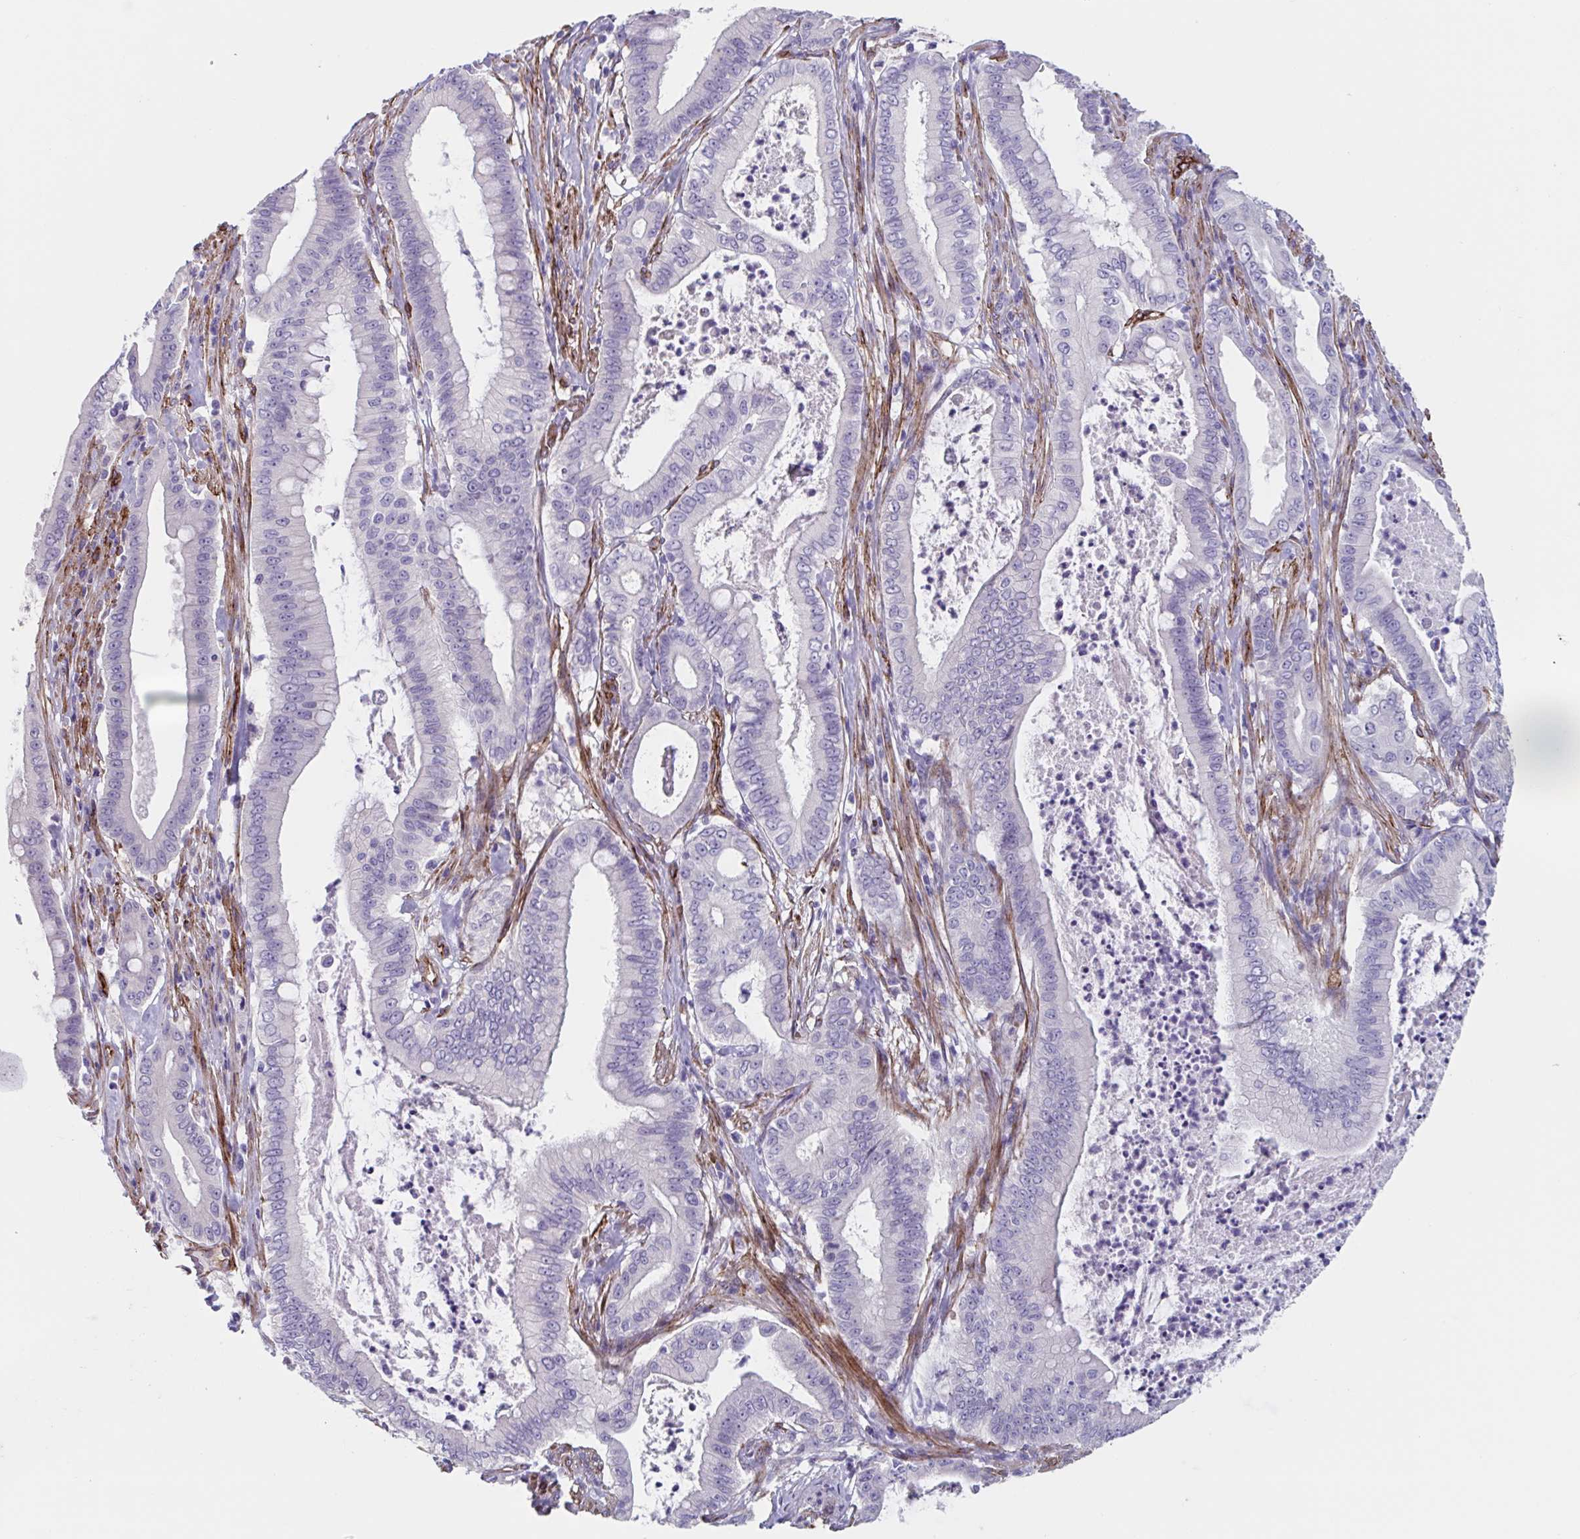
{"staining": {"intensity": "negative", "quantity": "none", "location": "none"}, "tissue": "pancreatic cancer", "cell_type": "Tumor cells", "image_type": "cancer", "snomed": [{"axis": "morphology", "description": "Adenocarcinoma, NOS"}, {"axis": "topography", "description": "Pancreas"}], "caption": "Tumor cells show no significant positivity in pancreatic adenocarcinoma.", "gene": "CITED4", "patient": {"sex": "male", "age": 71}}